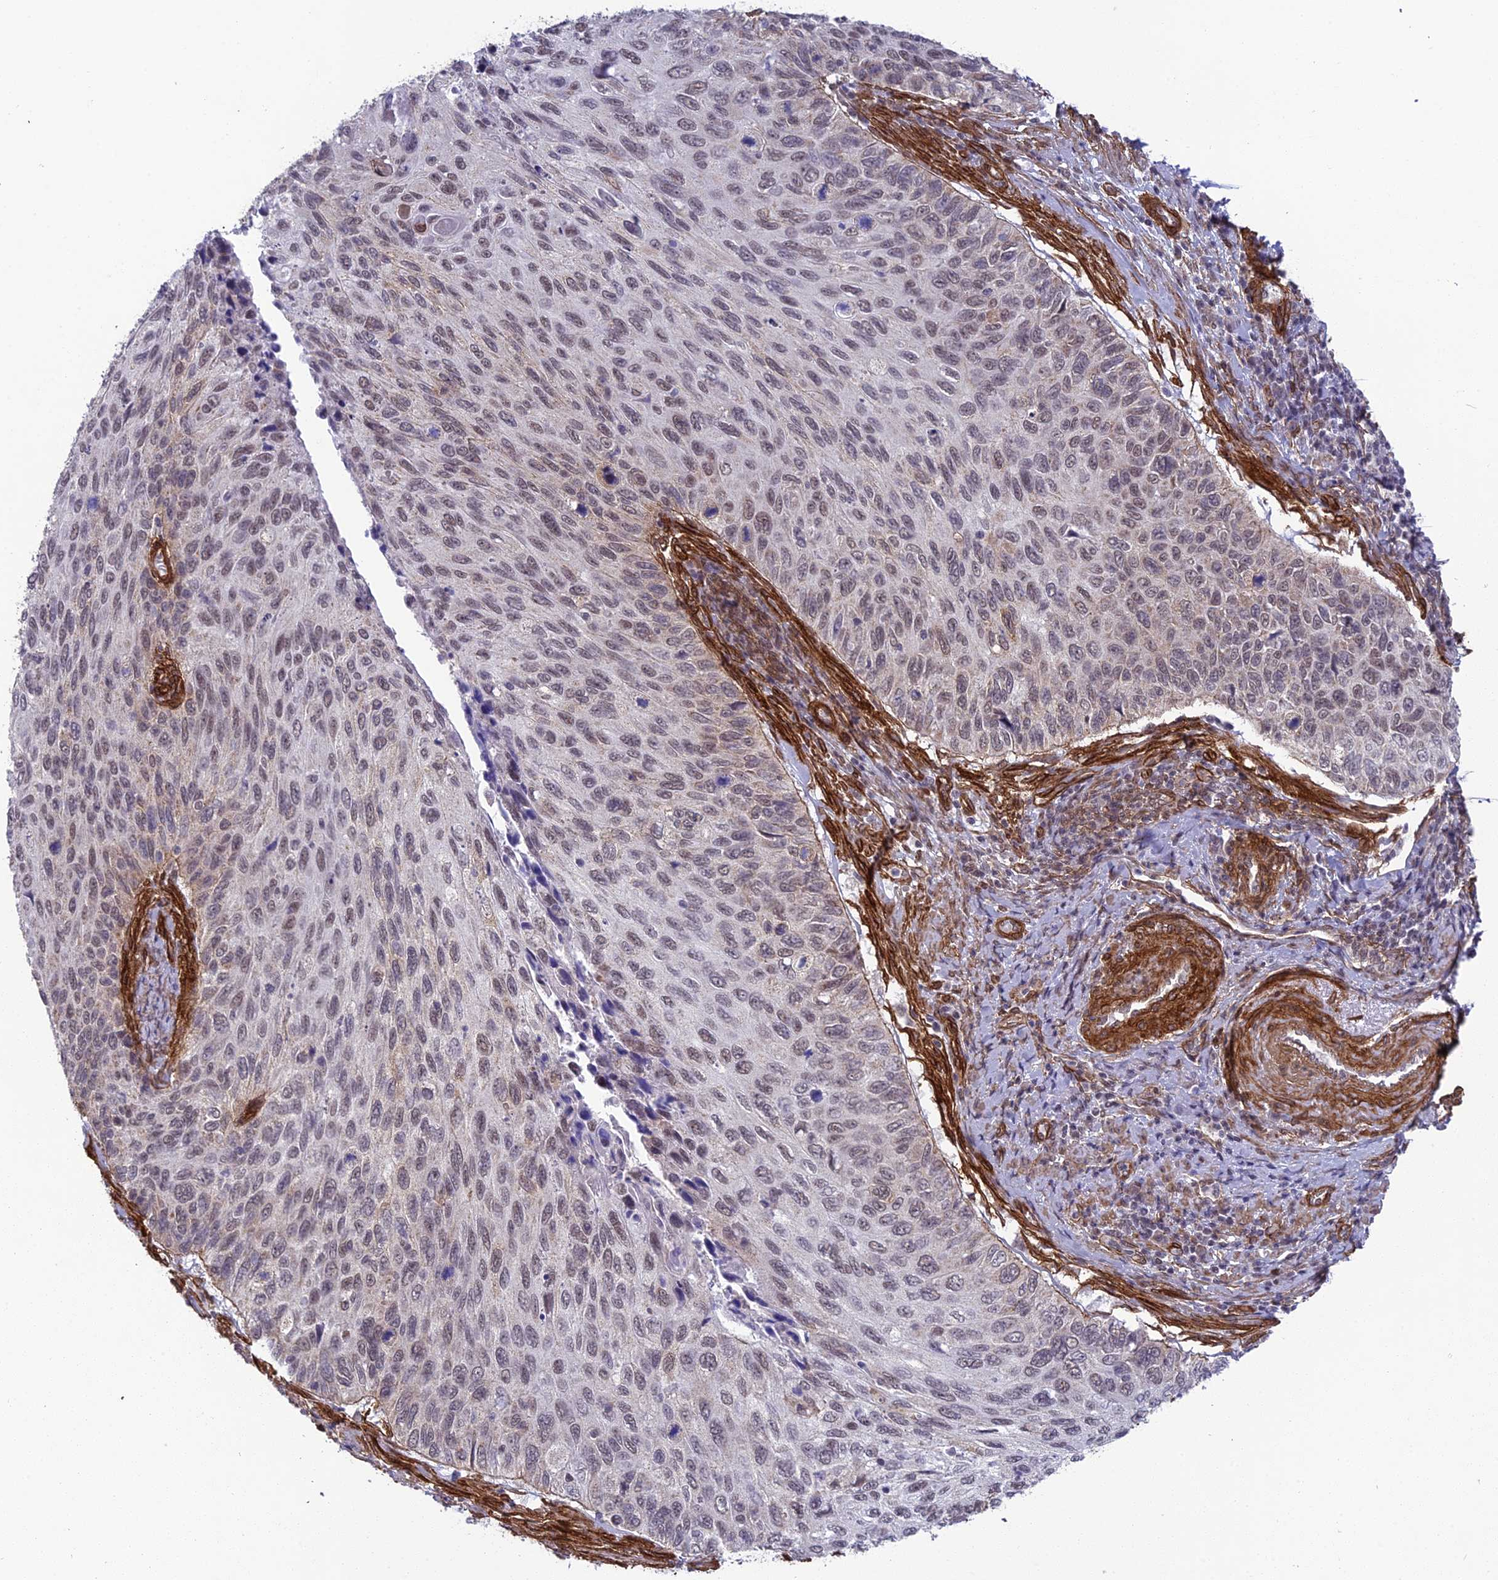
{"staining": {"intensity": "weak", "quantity": "<25%", "location": "nuclear"}, "tissue": "cervical cancer", "cell_type": "Tumor cells", "image_type": "cancer", "snomed": [{"axis": "morphology", "description": "Squamous cell carcinoma, NOS"}, {"axis": "topography", "description": "Cervix"}], "caption": "Tumor cells are negative for brown protein staining in cervical squamous cell carcinoma. (Brightfield microscopy of DAB immunohistochemistry at high magnification).", "gene": "TNS1", "patient": {"sex": "female", "age": 70}}